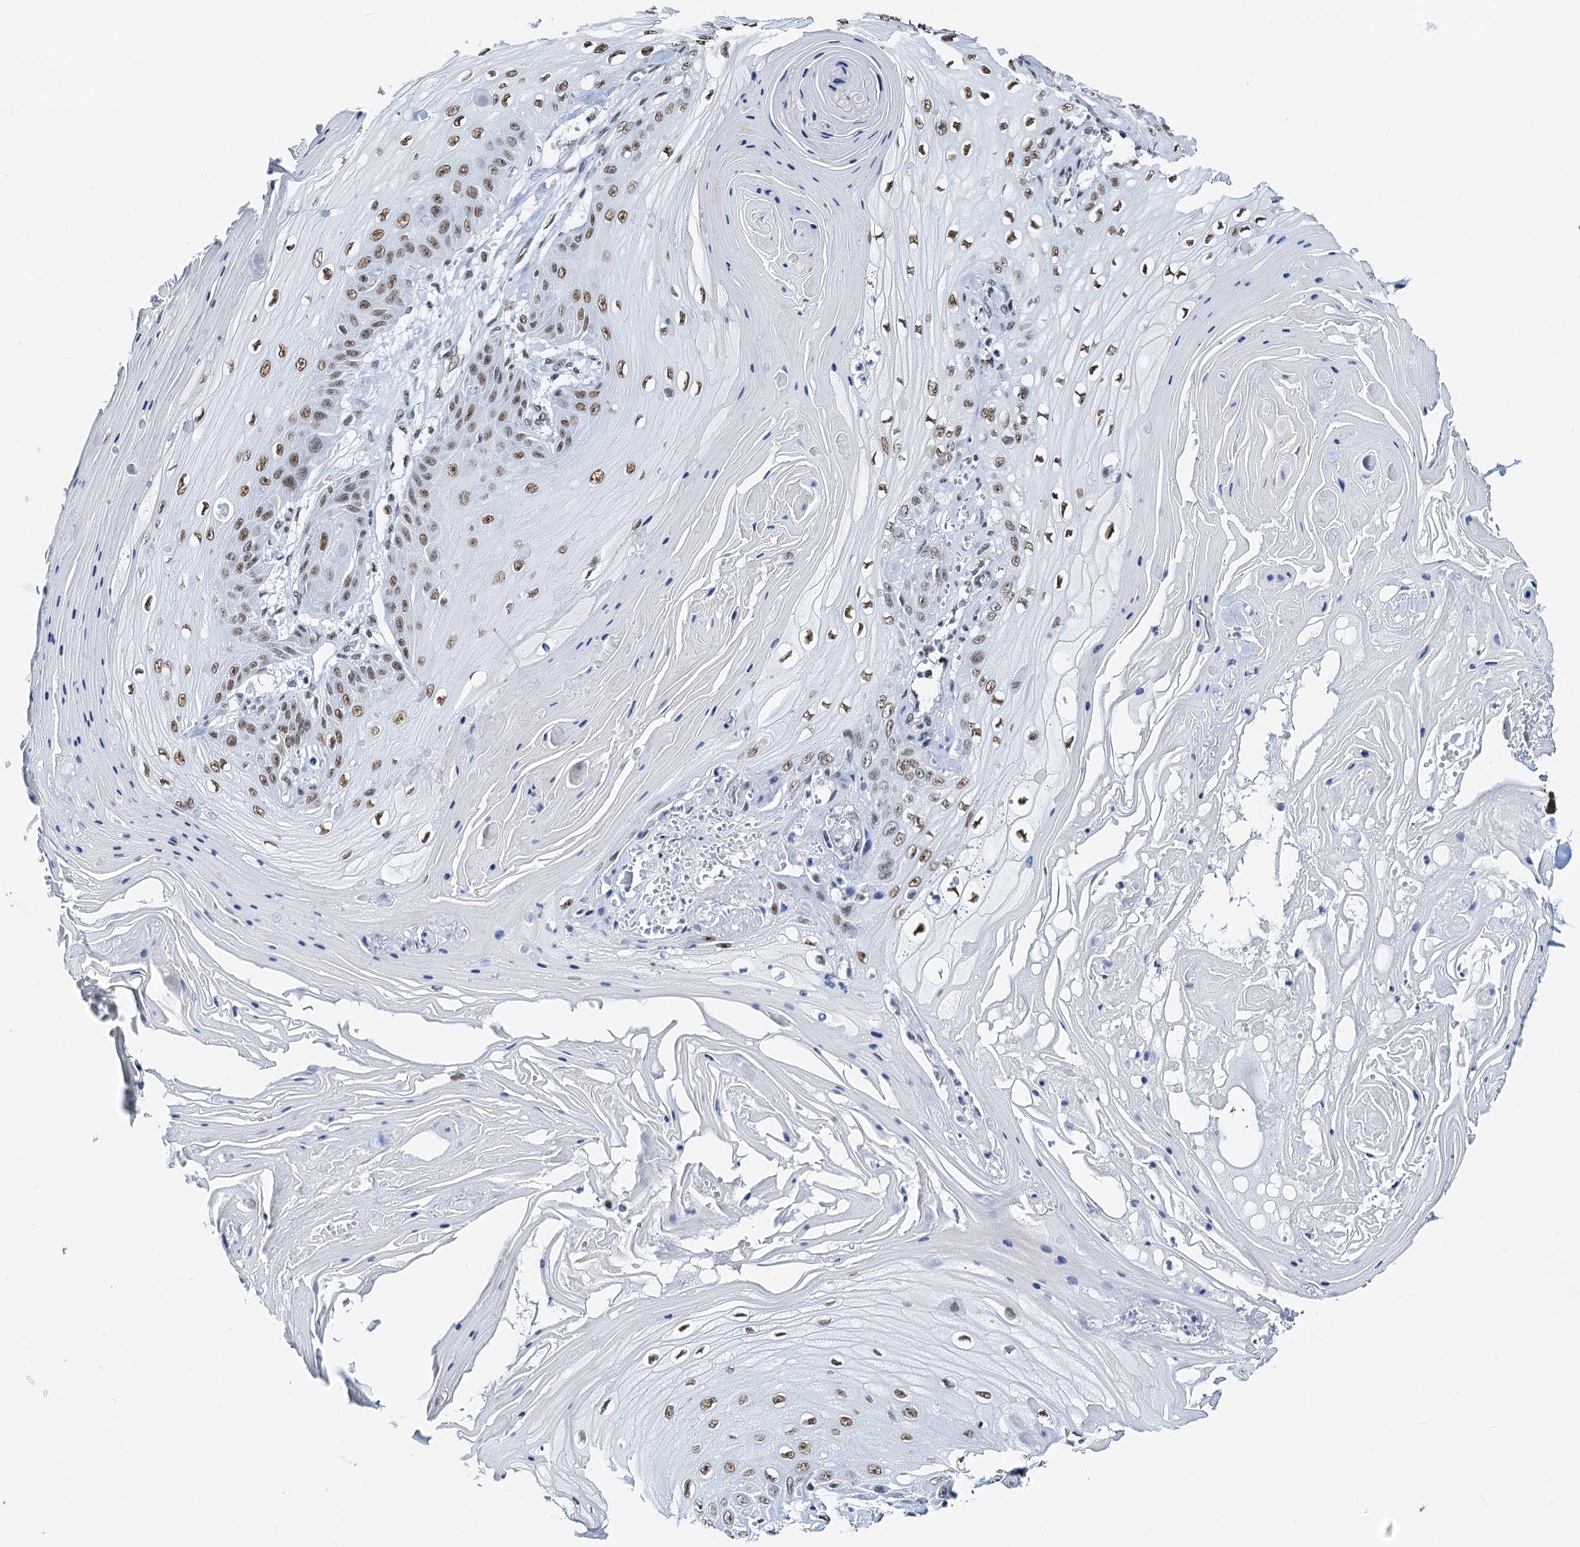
{"staining": {"intensity": "moderate", "quantity": ">75%", "location": "nuclear"}, "tissue": "skin cancer", "cell_type": "Tumor cells", "image_type": "cancer", "snomed": [{"axis": "morphology", "description": "Squamous cell carcinoma, NOS"}, {"axis": "topography", "description": "Skin"}], "caption": "IHC of skin squamous cell carcinoma displays medium levels of moderate nuclear positivity in about >75% of tumor cells.", "gene": "SLTM", "patient": {"sex": "male", "age": 74}}